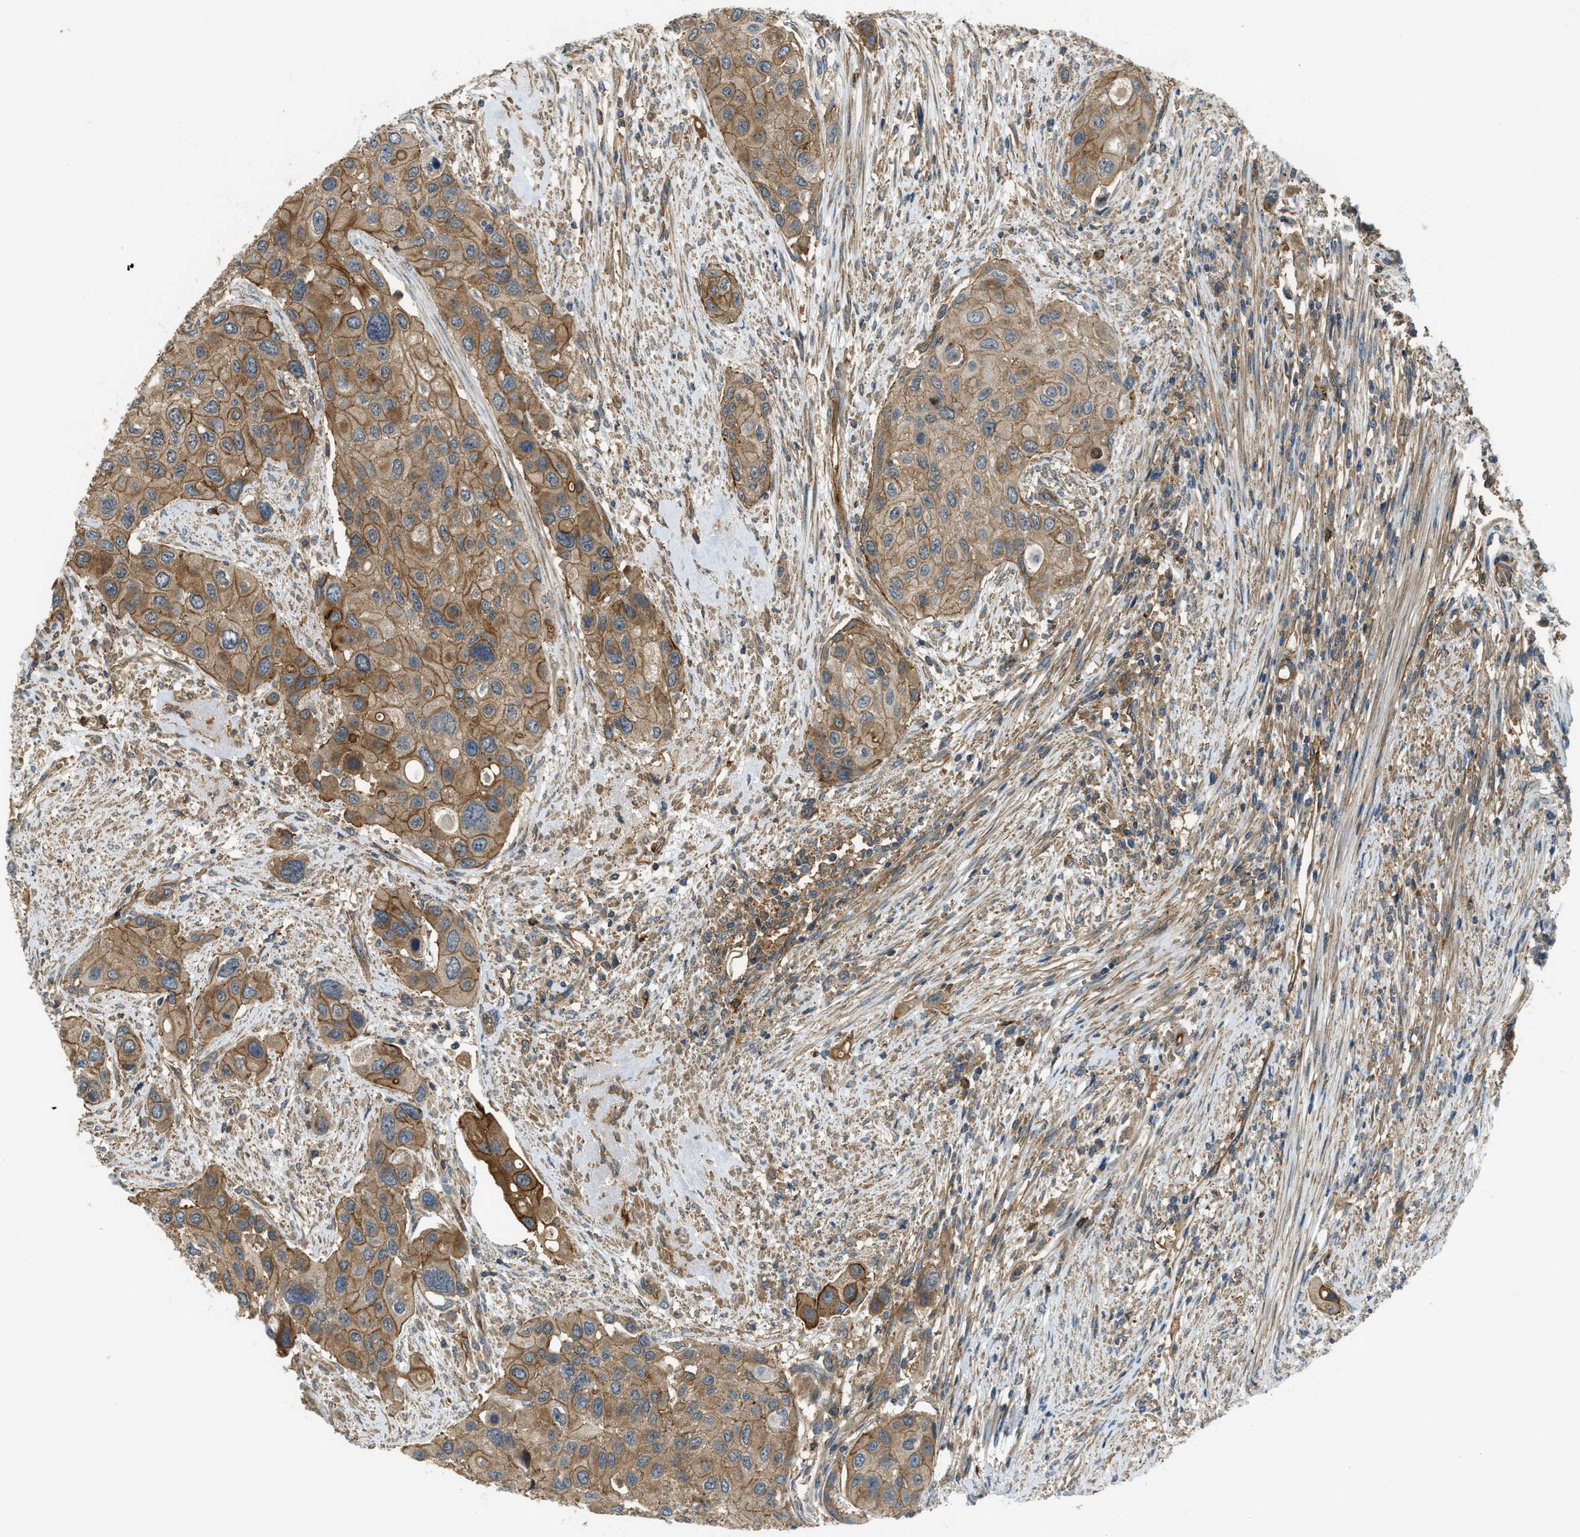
{"staining": {"intensity": "moderate", "quantity": ">75%", "location": "cytoplasmic/membranous"}, "tissue": "urothelial cancer", "cell_type": "Tumor cells", "image_type": "cancer", "snomed": [{"axis": "morphology", "description": "Urothelial carcinoma, High grade"}, {"axis": "topography", "description": "Urinary bladder"}], "caption": "Approximately >75% of tumor cells in human urothelial cancer show moderate cytoplasmic/membranous protein positivity as visualized by brown immunohistochemical staining.", "gene": "BAG4", "patient": {"sex": "female", "age": 56}}